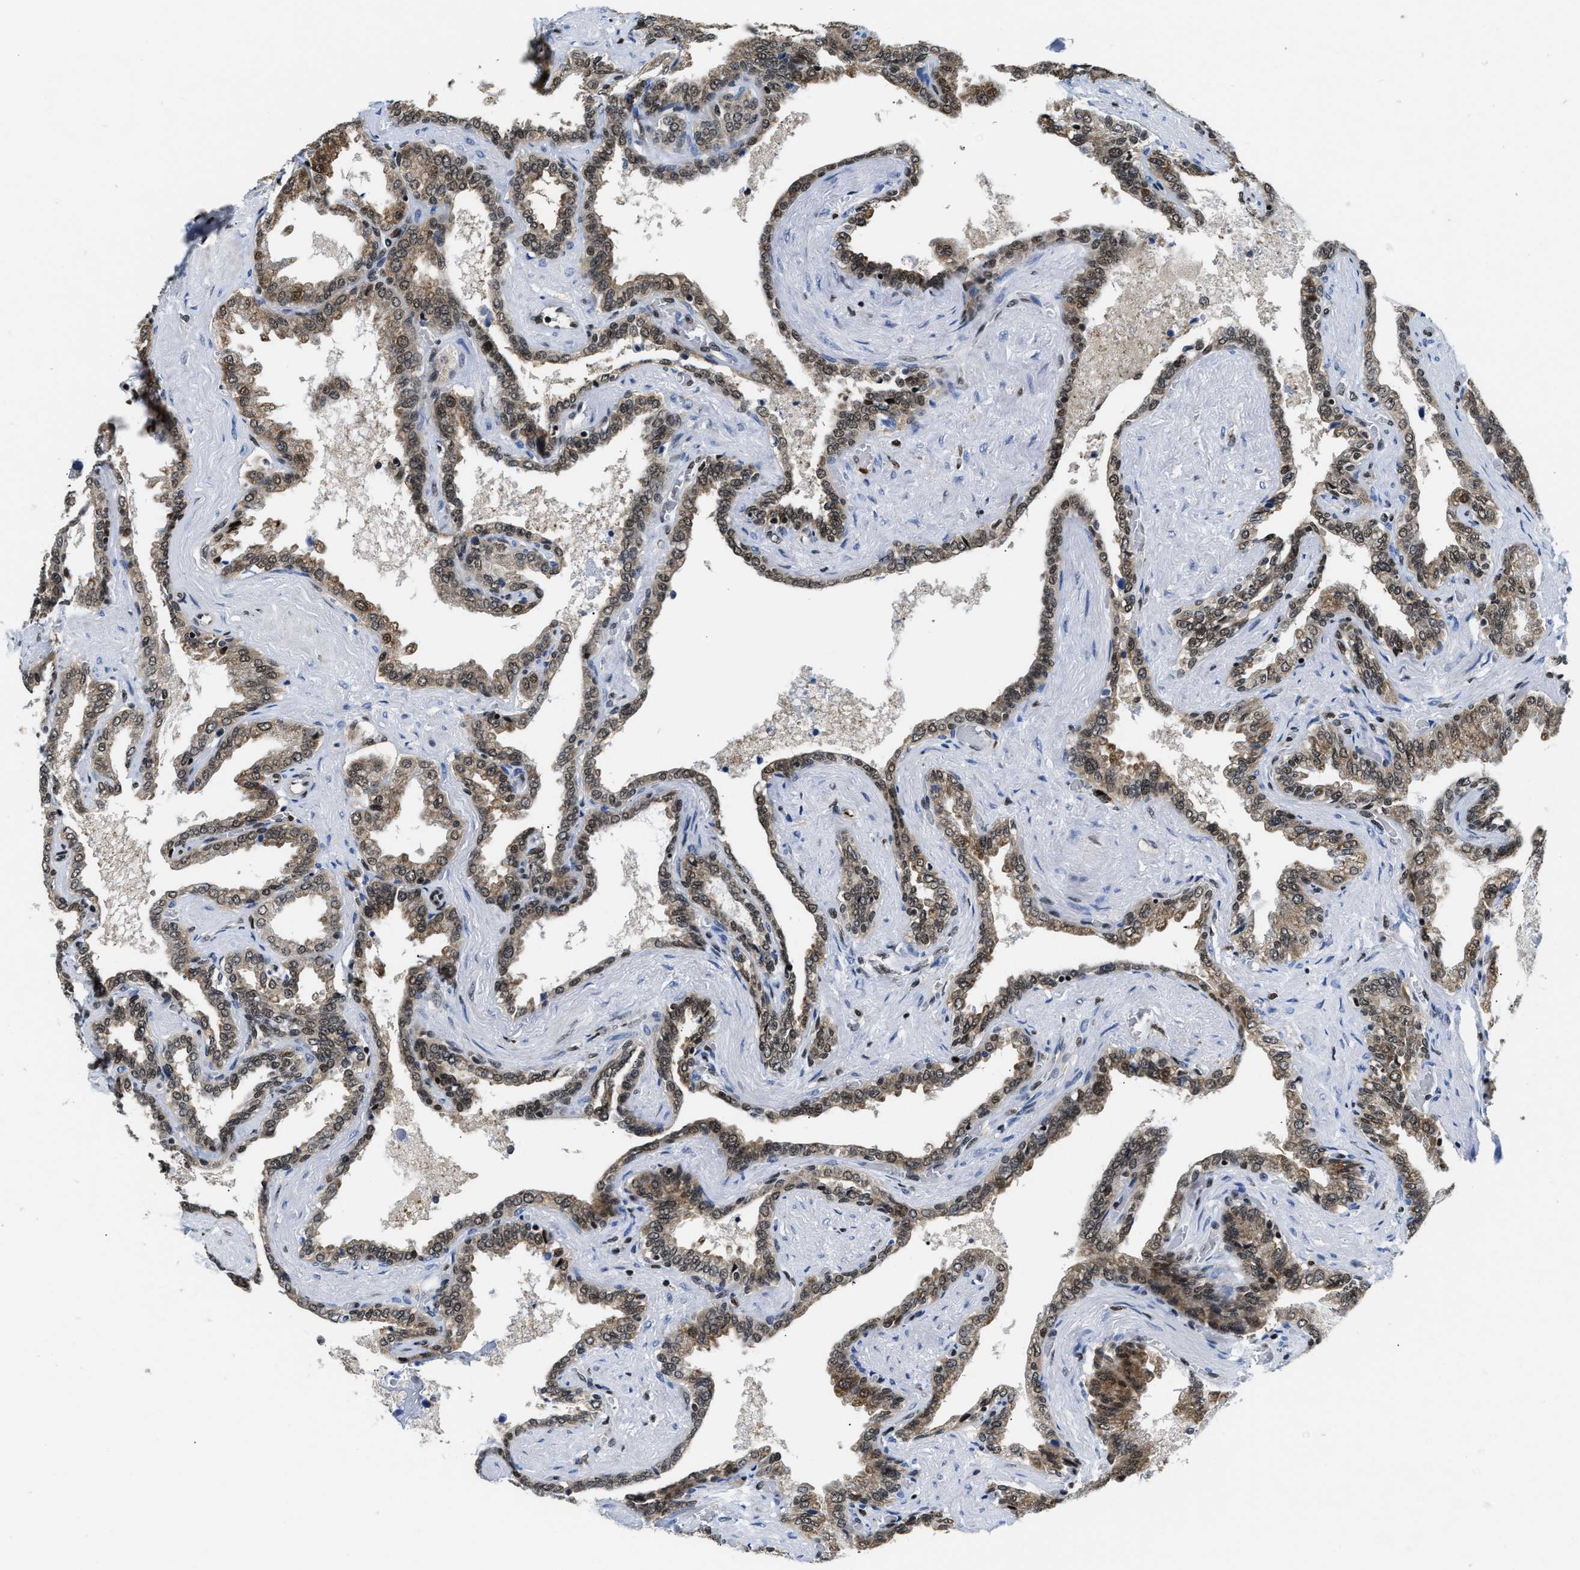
{"staining": {"intensity": "strong", "quantity": "25%-75%", "location": "cytoplasmic/membranous,nuclear"}, "tissue": "seminal vesicle", "cell_type": "Glandular cells", "image_type": "normal", "snomed": [{"axis": "morphology", "description": "Normal tissue, NOS"}, {"axis": "topography", "description": "Seminal veicle"}], "caption": "Seminal vesicle stained with a brown dye demonstrates strong cytoplasmic/membranous,nuclear positive staining in about 25%-75% of glandular cells.", "gene": "CCNDBP1", "patient": {"sex": "male", "age": 46}}